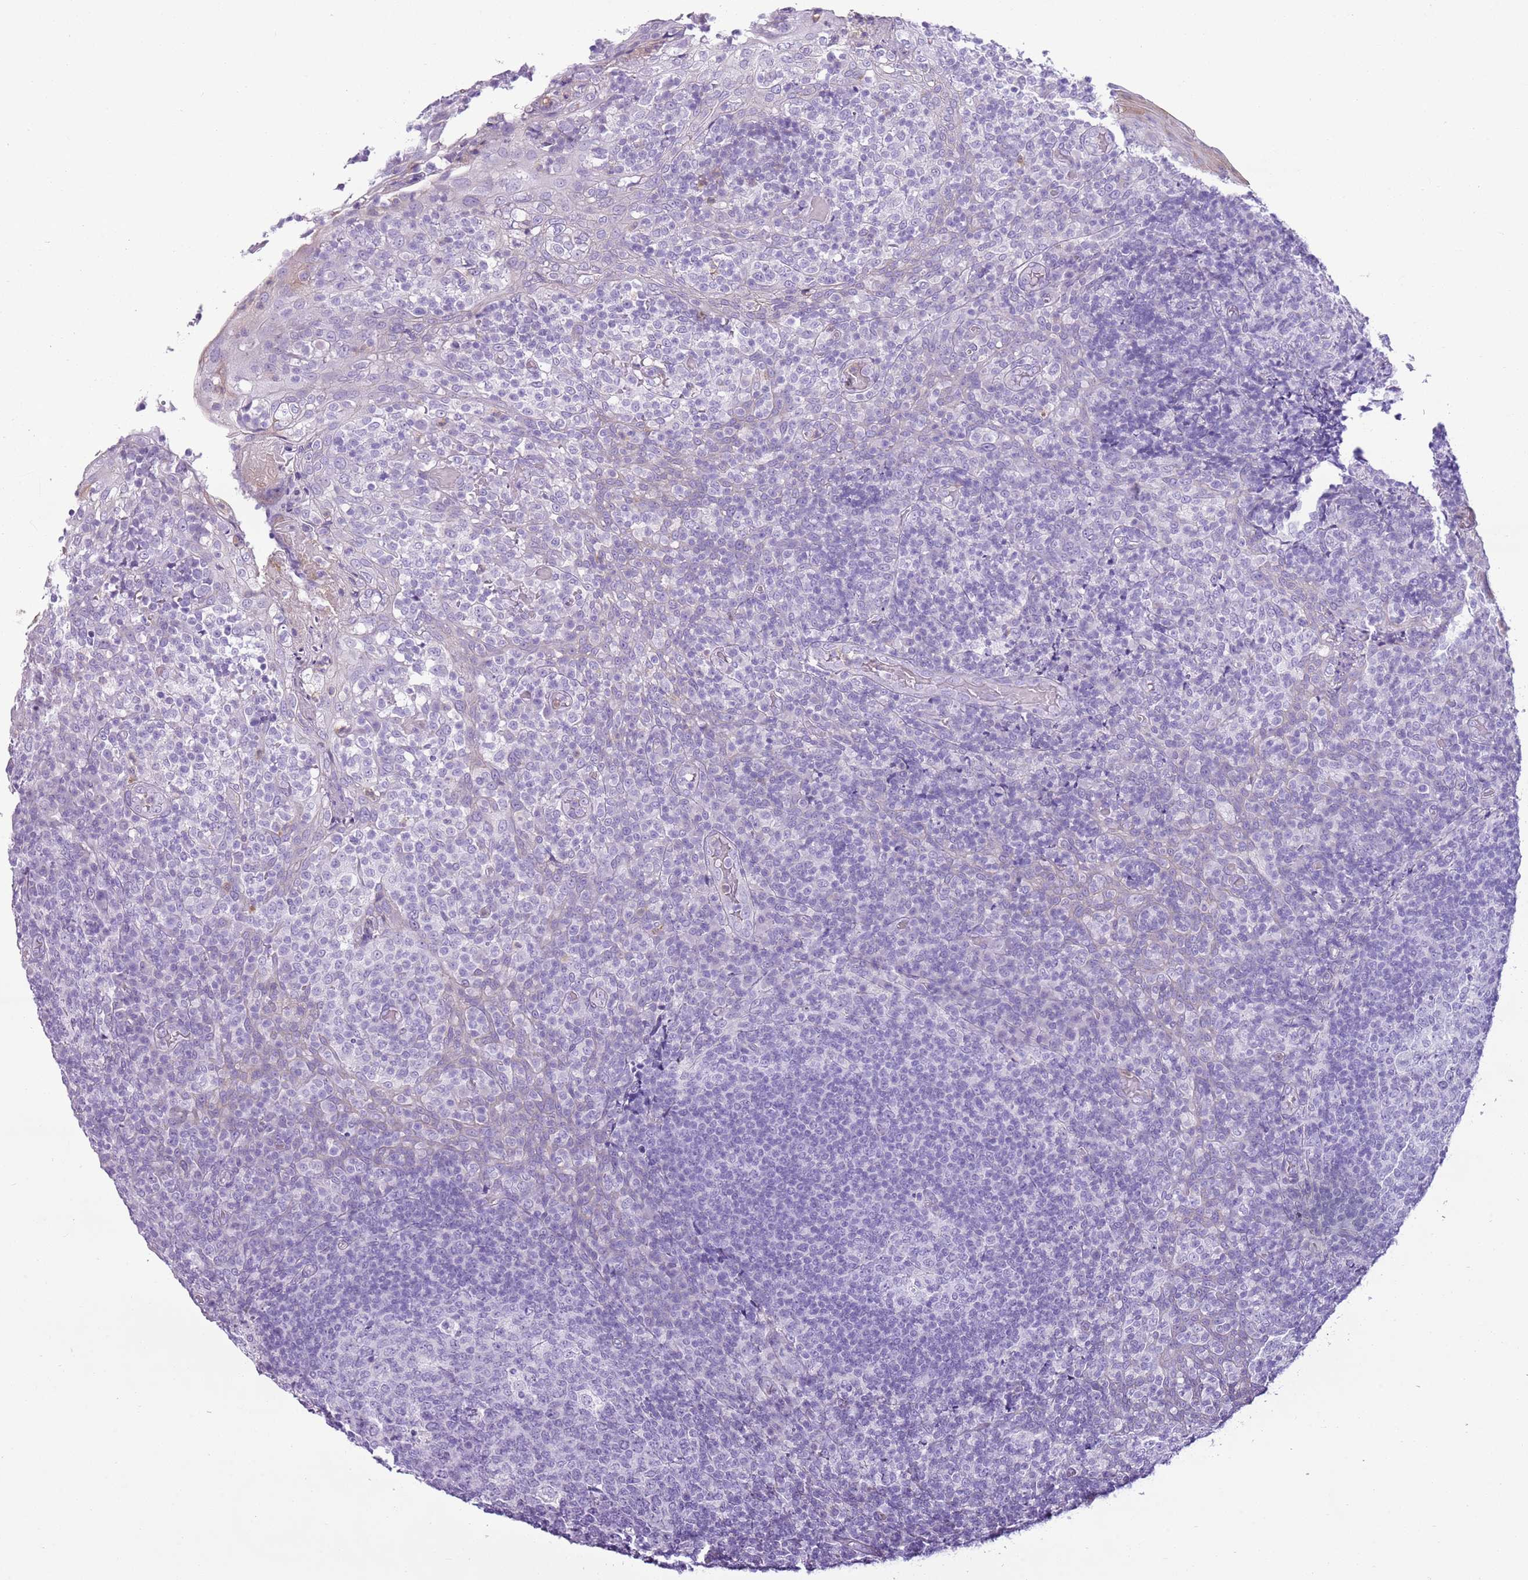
{"staining": {"intensity": "negative", "quantity": "none", "location": "none"}, "tissue": "tonsil", "cell_type": "Germinal center cells", "image_type": "normal", "snomed": [{"axis": "morphology", "description": "Normal tissue, NOS"}, {"axis": "topography", "description": "Tonsil"}], "caption": "DAB (3,3'-diaminobenzidine) immunohistochemical staining of benign tonsil shows no significant staining in germinal center cells. (DAB IHC with hematoxylin counter stain).", "gene": "CD177", "patient": {"sex": "female", "age": 19}}